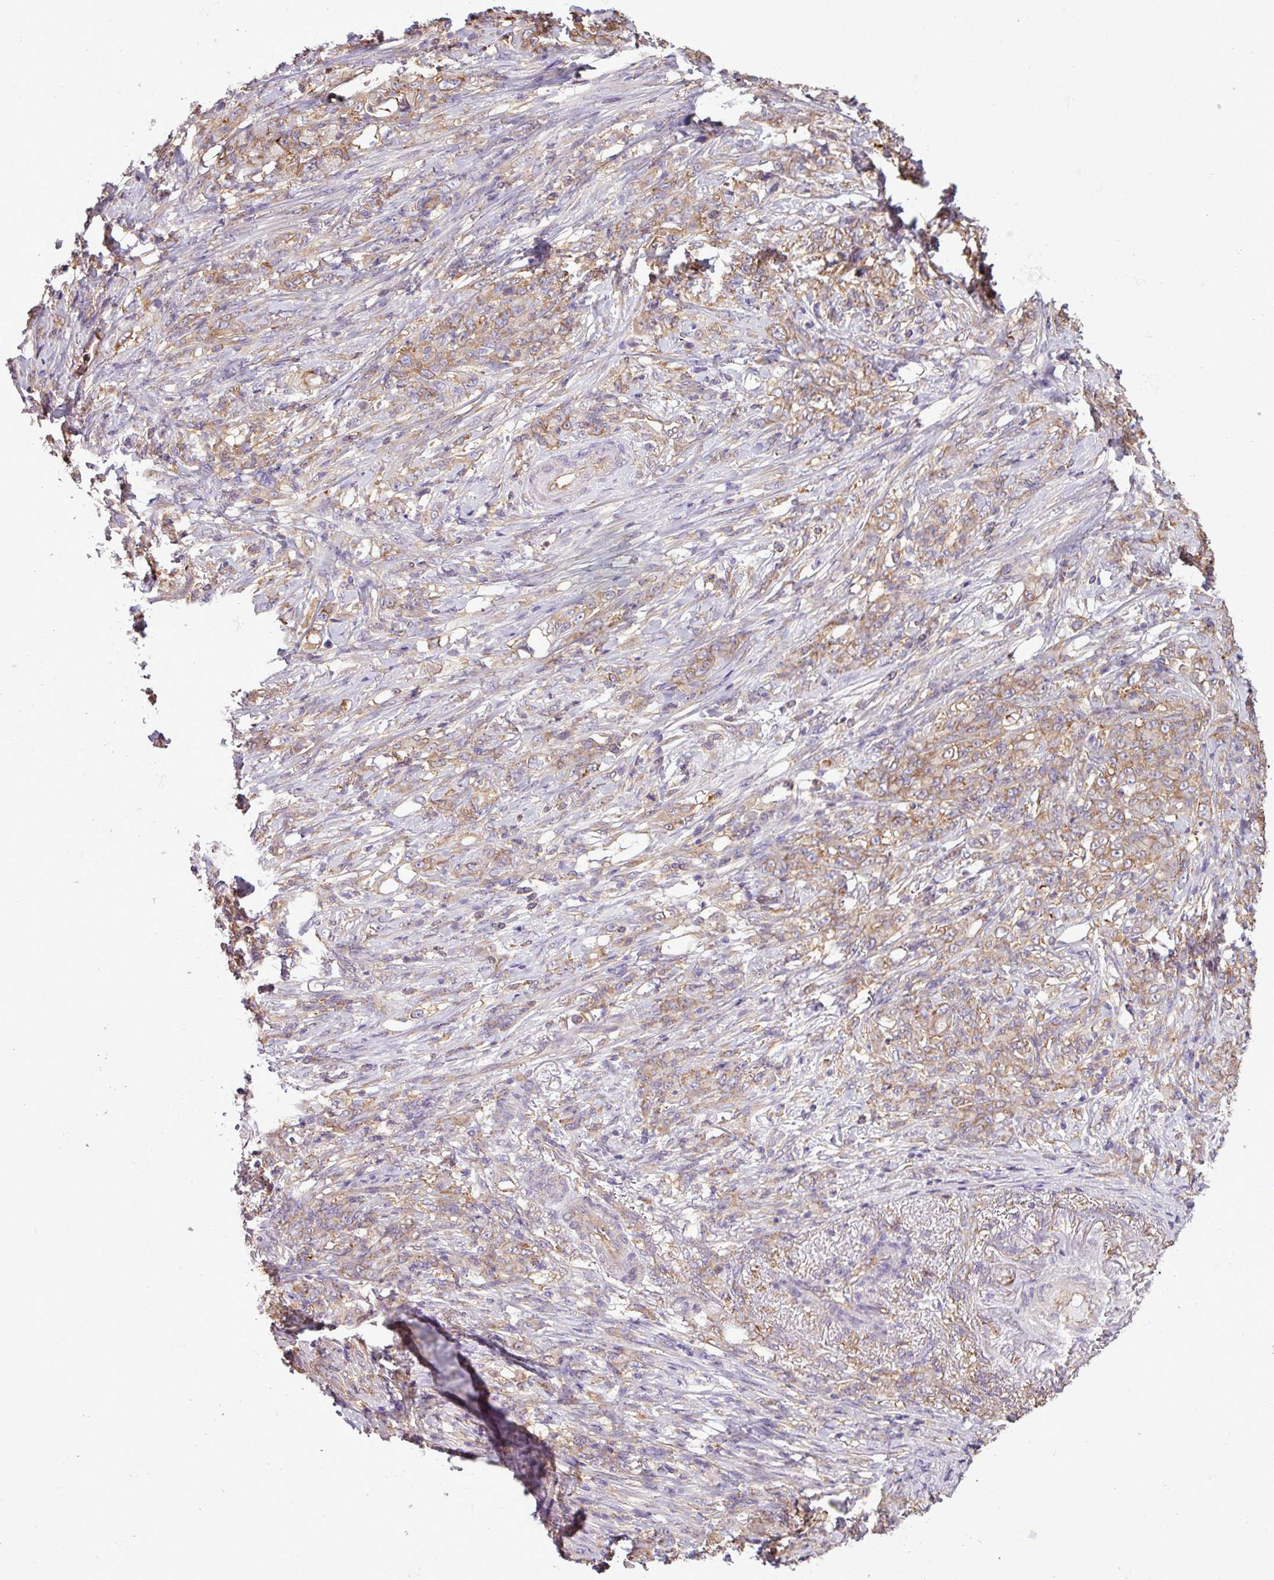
{"staining": {"intensity": "weak", "quantity": ">75%", "location": "cytoplasmic/membranous"}, "tissue": "stomach cancer", "cell_type": "Tumor cells", "image_type": "cancer", "snomed": [{"axis": "morphology", "description": "Adenocarcinoma, NOS"}, {"axis": "topography", "description": "Stomach"}], "caption": "There is low levels of weak cytoplasmic/membranous positivity in tumor cells of adenocarcinoma (stomach), as demonstrated by immunohistochemical staining (brown color).", "gene": "PACSIN2", "patient": {"sex": "female", "age": 79}}